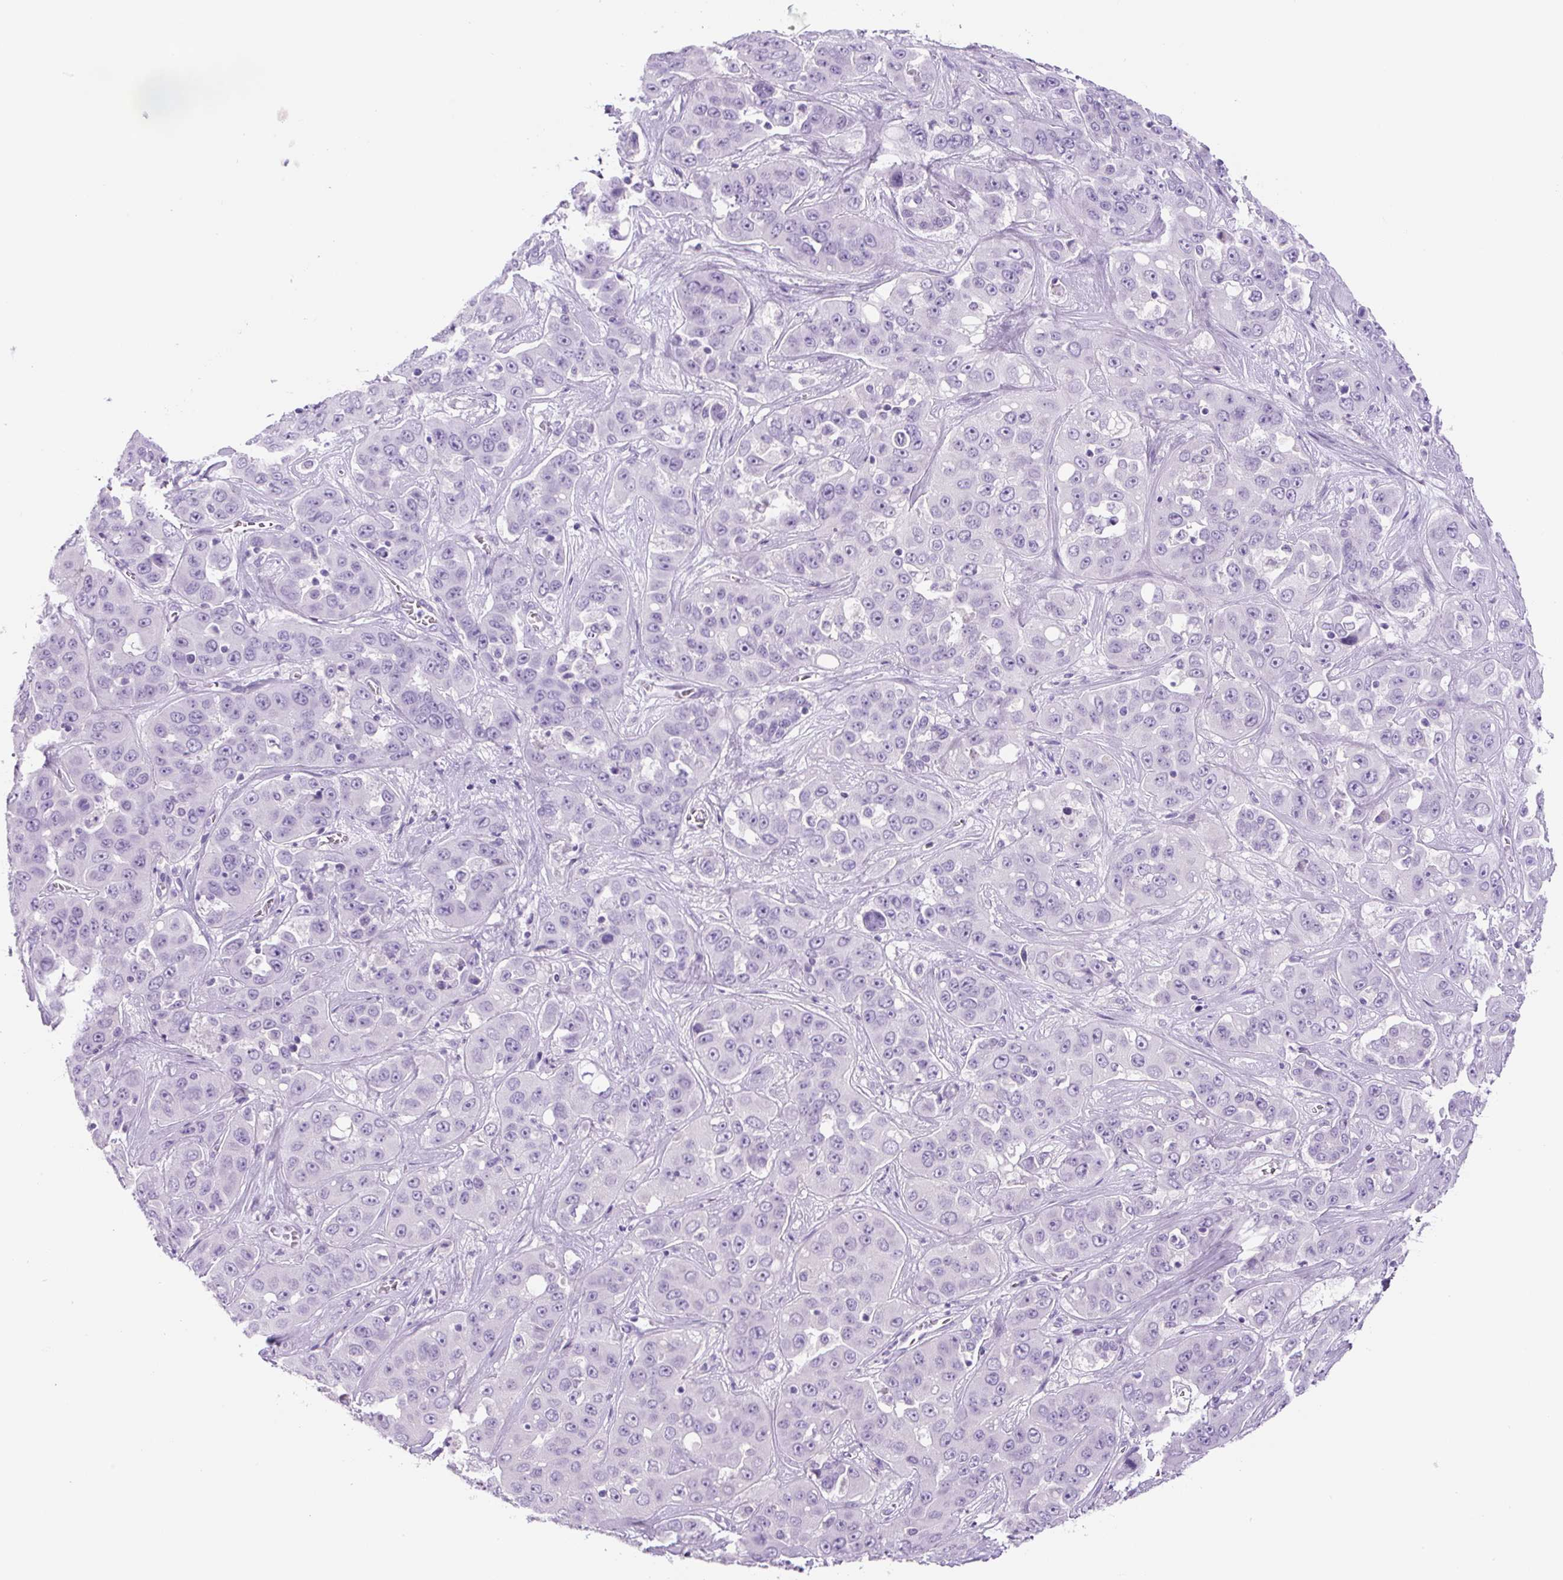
{"staining": {"intensity": "negative", "quantity": "none", "location": "none"}, "tissue": "liver cancer", "cell_type": "Tumor cells", "image_type": "cancer", "snomed": [{"axis": "morphology", "description": "Cholangiocarcinoma"}, {"axis": "topography", "description": "Liver"}], "caption": "Liver cancer was stained to show a protein in brown. There is no significant expression in tumor cells.", "gene": "UBL3", "patient": {"sex": "female", "age": 52}}